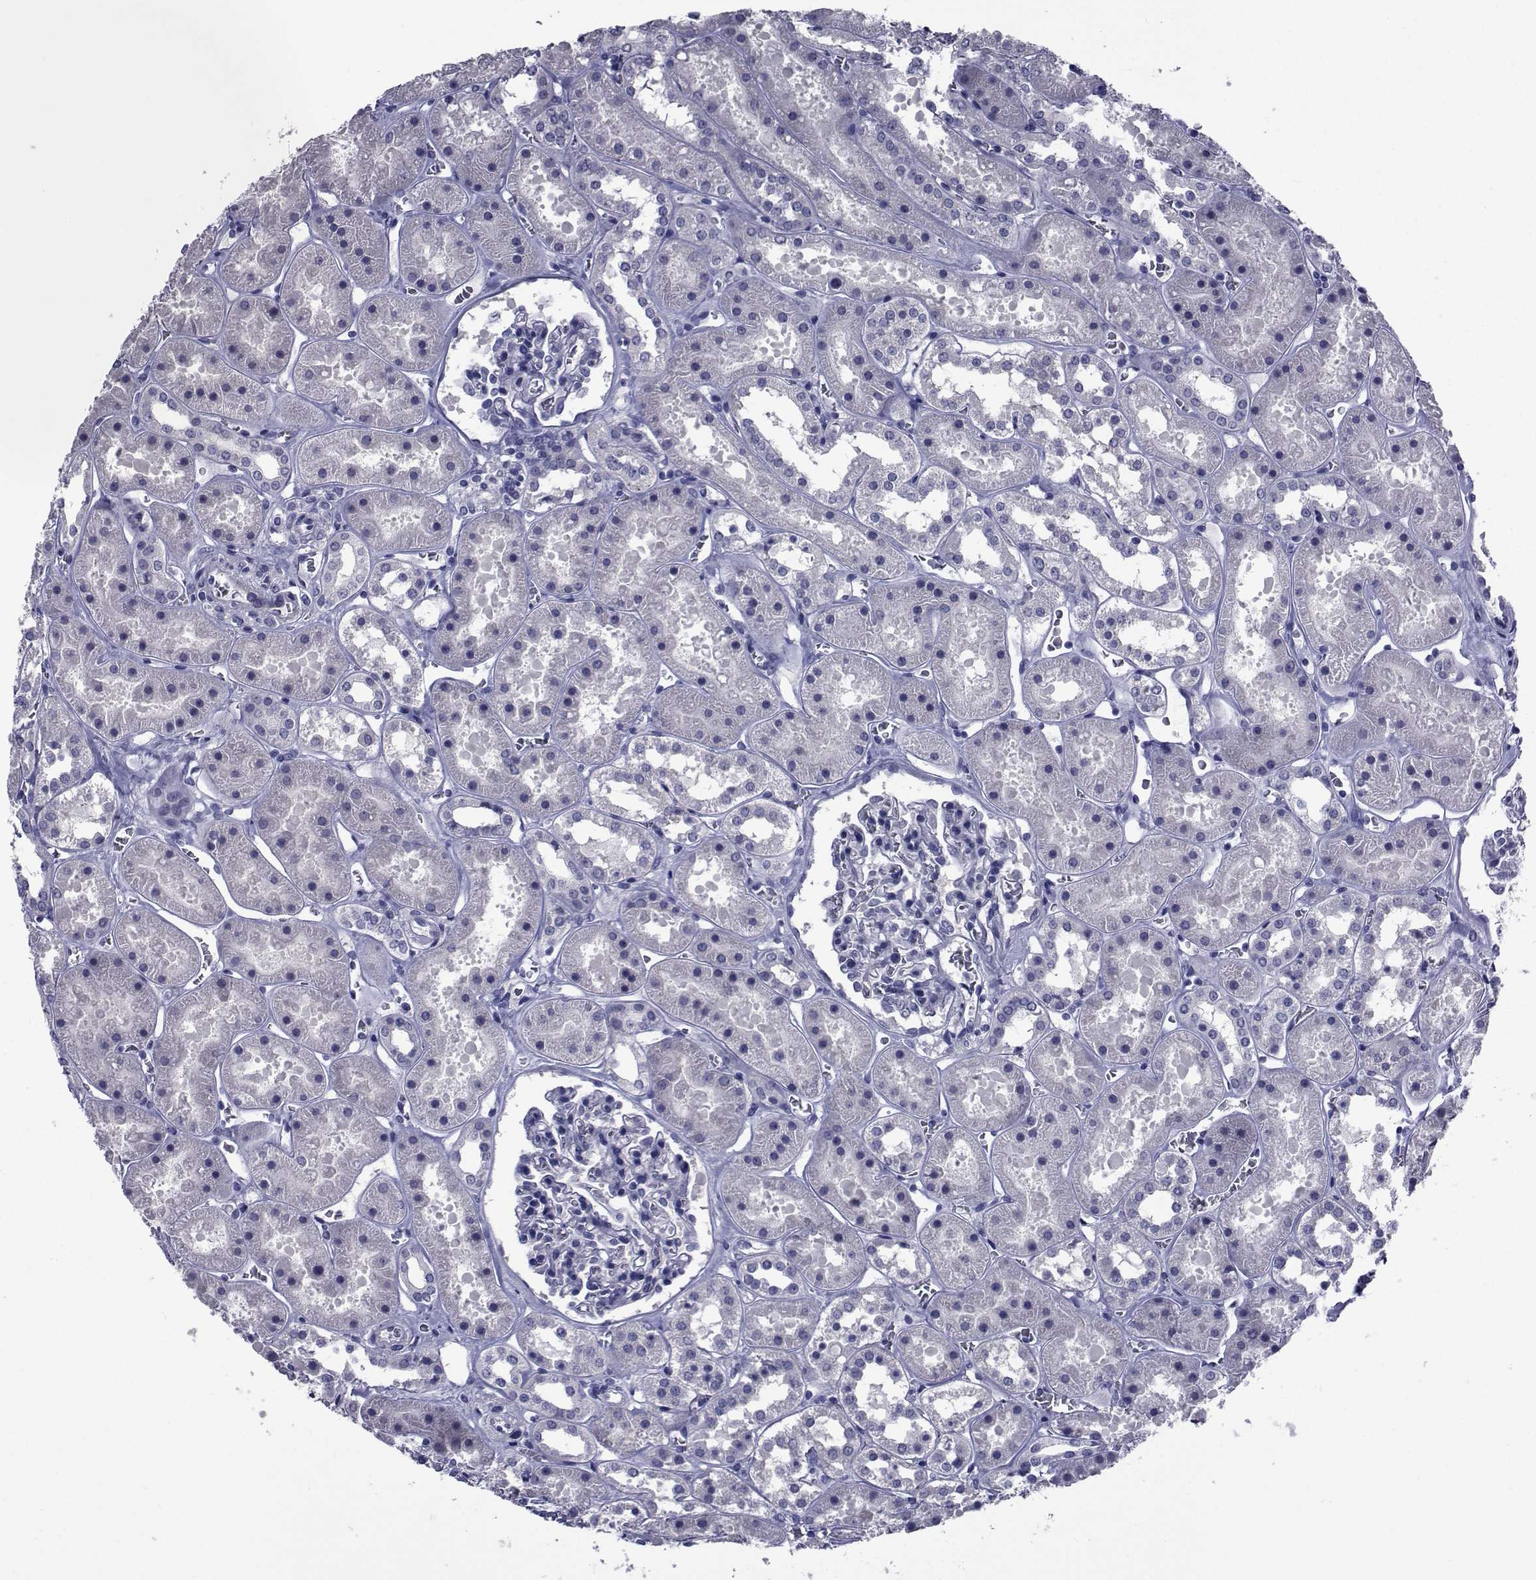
{"staining": {"intensity": "negative", "quantity": "none", "location": "none"}, "tissue": "kidney", "cell_type": "Cells in glomeruli", "image_type": "normal", "snomed": [{"axis": "morphology", "description": "Normal tissue, NOS"}, {"axis": "topography", "description": "Kidney"}], "caption": "DAB (3,3'-diaminobenzidine) immunohistochemical staining of normal kidney reveals no significant expression in cells in glomeruli.", "gene": "SEMA5B", "patient": {"sex": "female", "age": 41}}